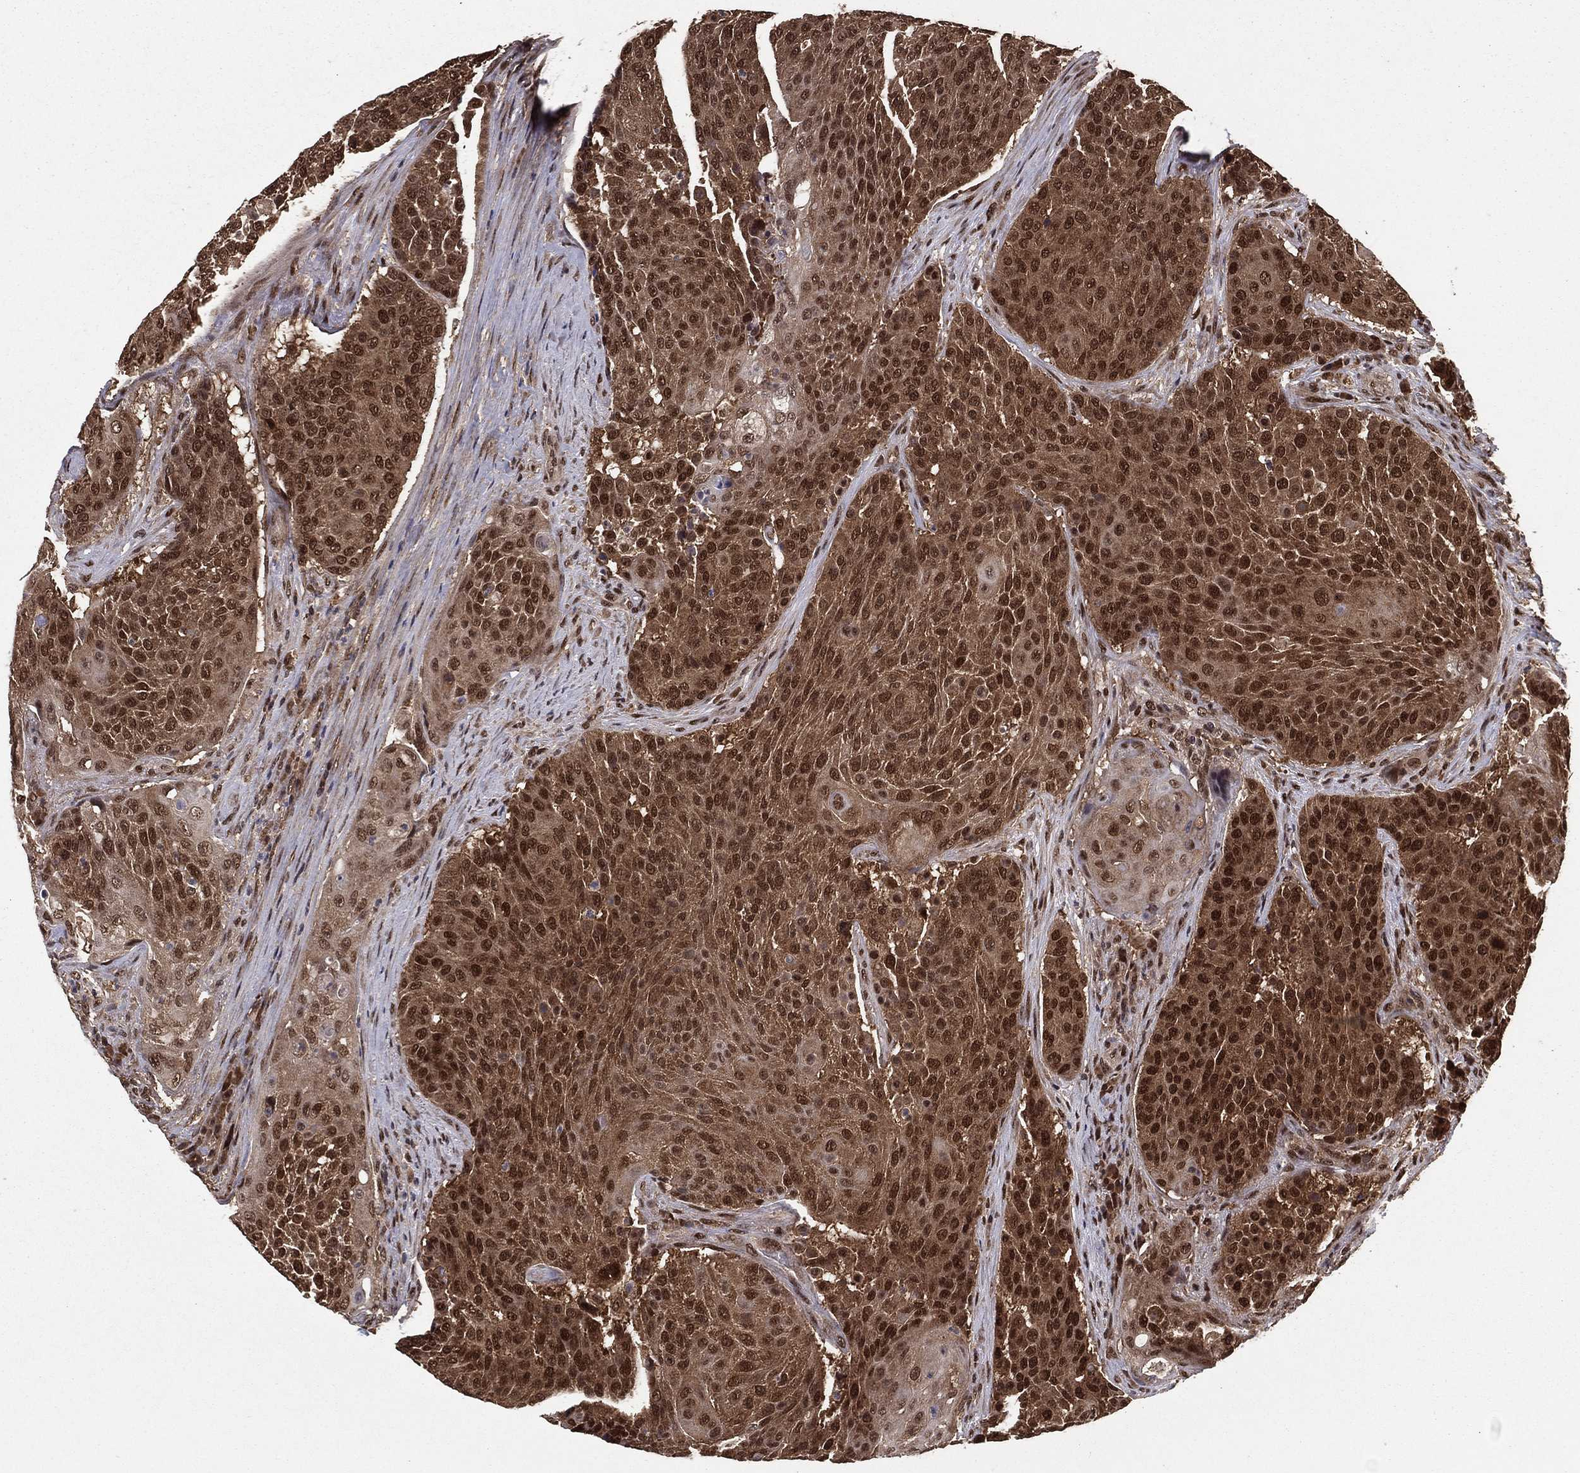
{"staining": {"intensity": "moderate", "quantity": ">75%", "location": "cytoplasmic/membranous,nuclear"}, "tissue": "urothelial cancer", "cell_type": "Tumor cells", "image_type": "cancer", "snomed": [{"axis": "morphology", "description": "Urothelial carcinoma, High grade"}, {"axis": "topography", "description": "Urinary bladder"}], "caption": "Human urothelial cancer stained with a protein marker shows moderate staining in tumor cells.", "gene": "CARM1", "patient": {"sex": "female", "age": 63}}